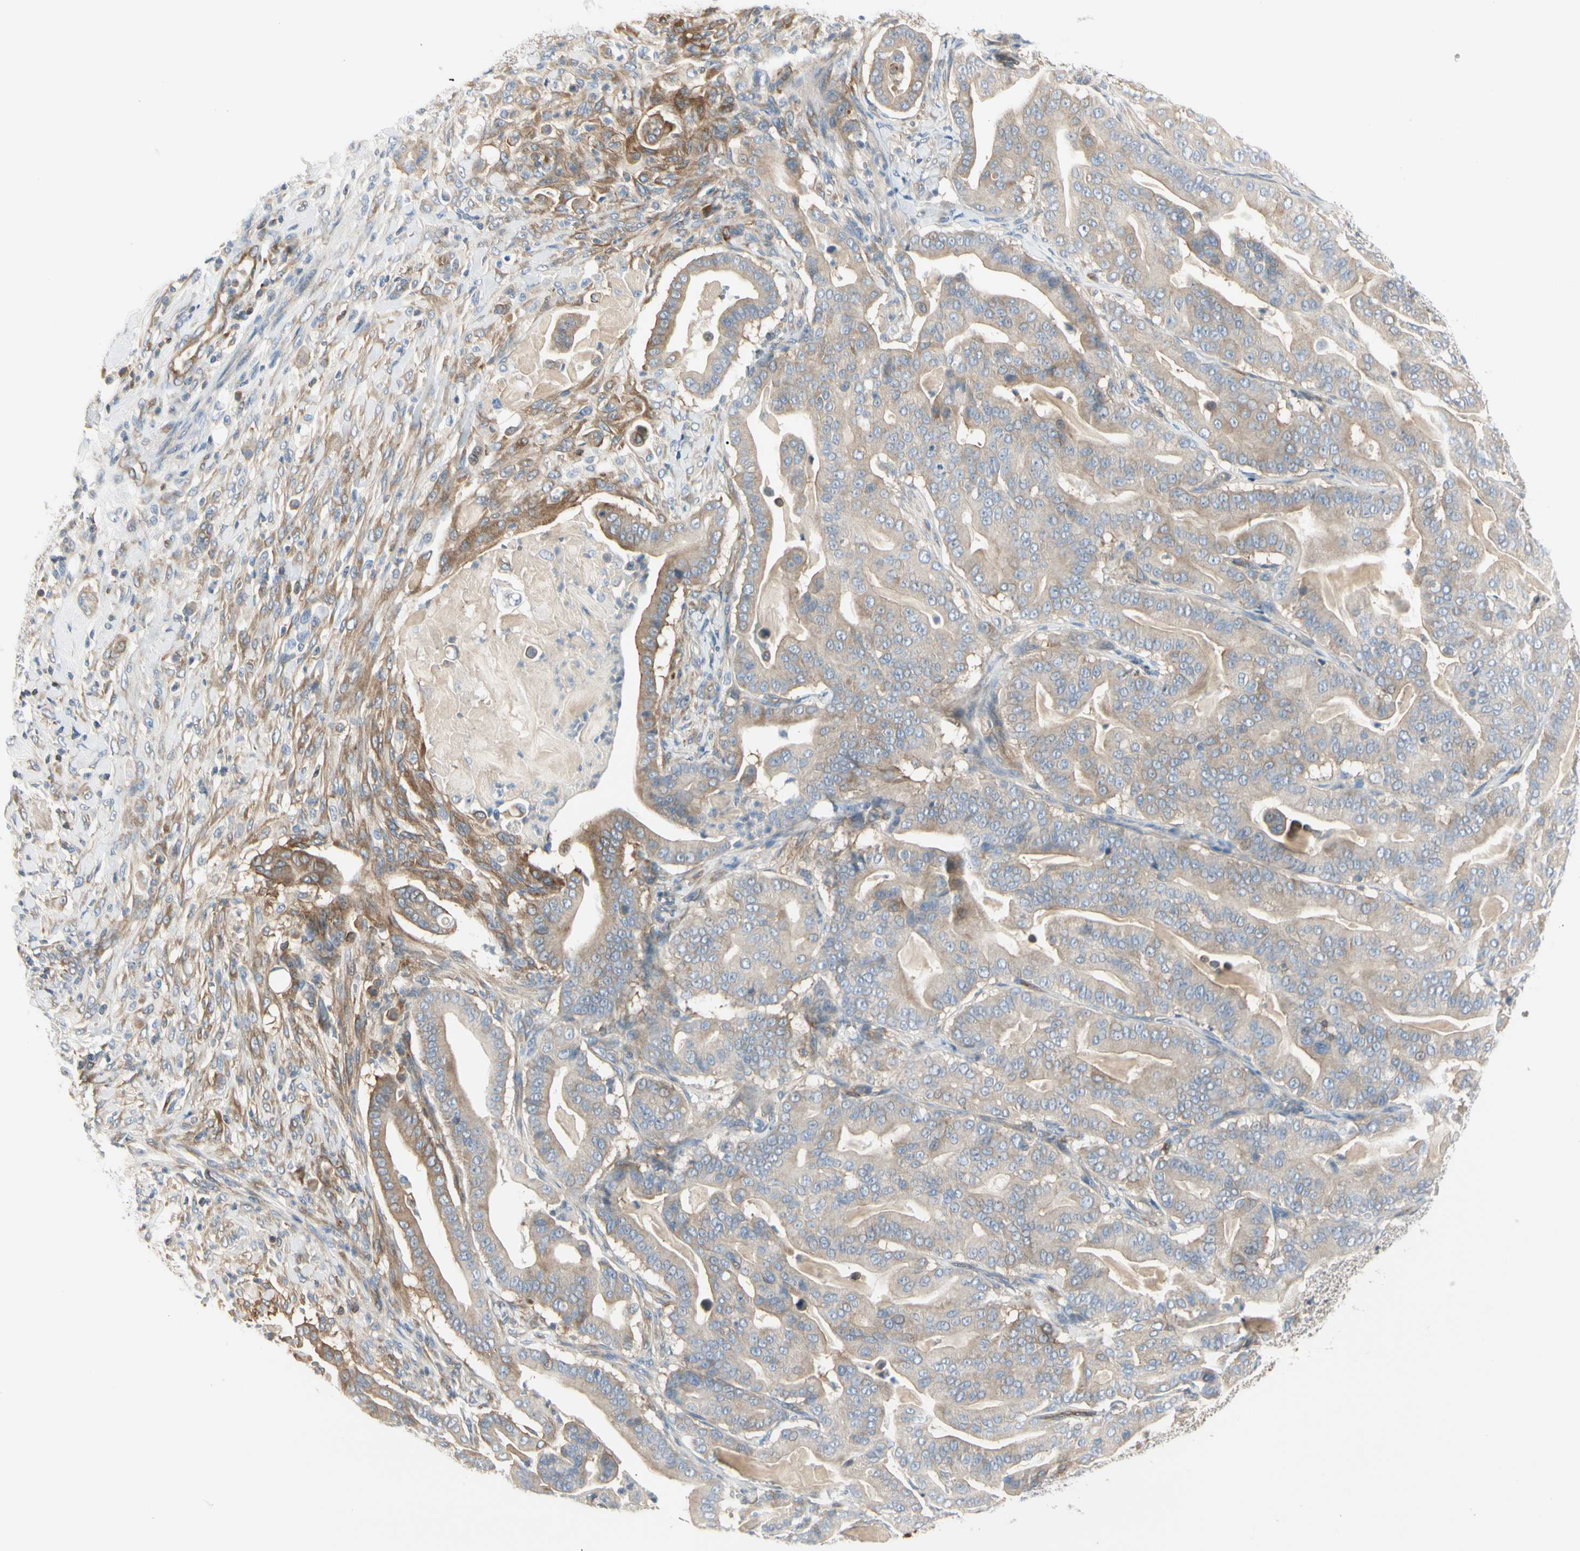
{"staining": {"intensity": "weak", "quantity": ">75%", "location": "cytoplasmic/membranous"}, "tissue": "pancreatic cancer", "cell_type": "Tumor cells", "image_type": "cancer", "snomed": [{"axis": "morphology", "description": "Adenocarcinoma, NOS"}, {"axis": "topography", "description": "Pancreas"}], "caption": "Immunohistochemistry photomicrograph of human pancreatic cancer stained for a protein (brown), which exhibits low levels of weak cytoplasmic/membranous positivity in approximately >75% of tumor cells.", "gene": "NFKB2", "patient": {"sex": "male", "age": 63}}